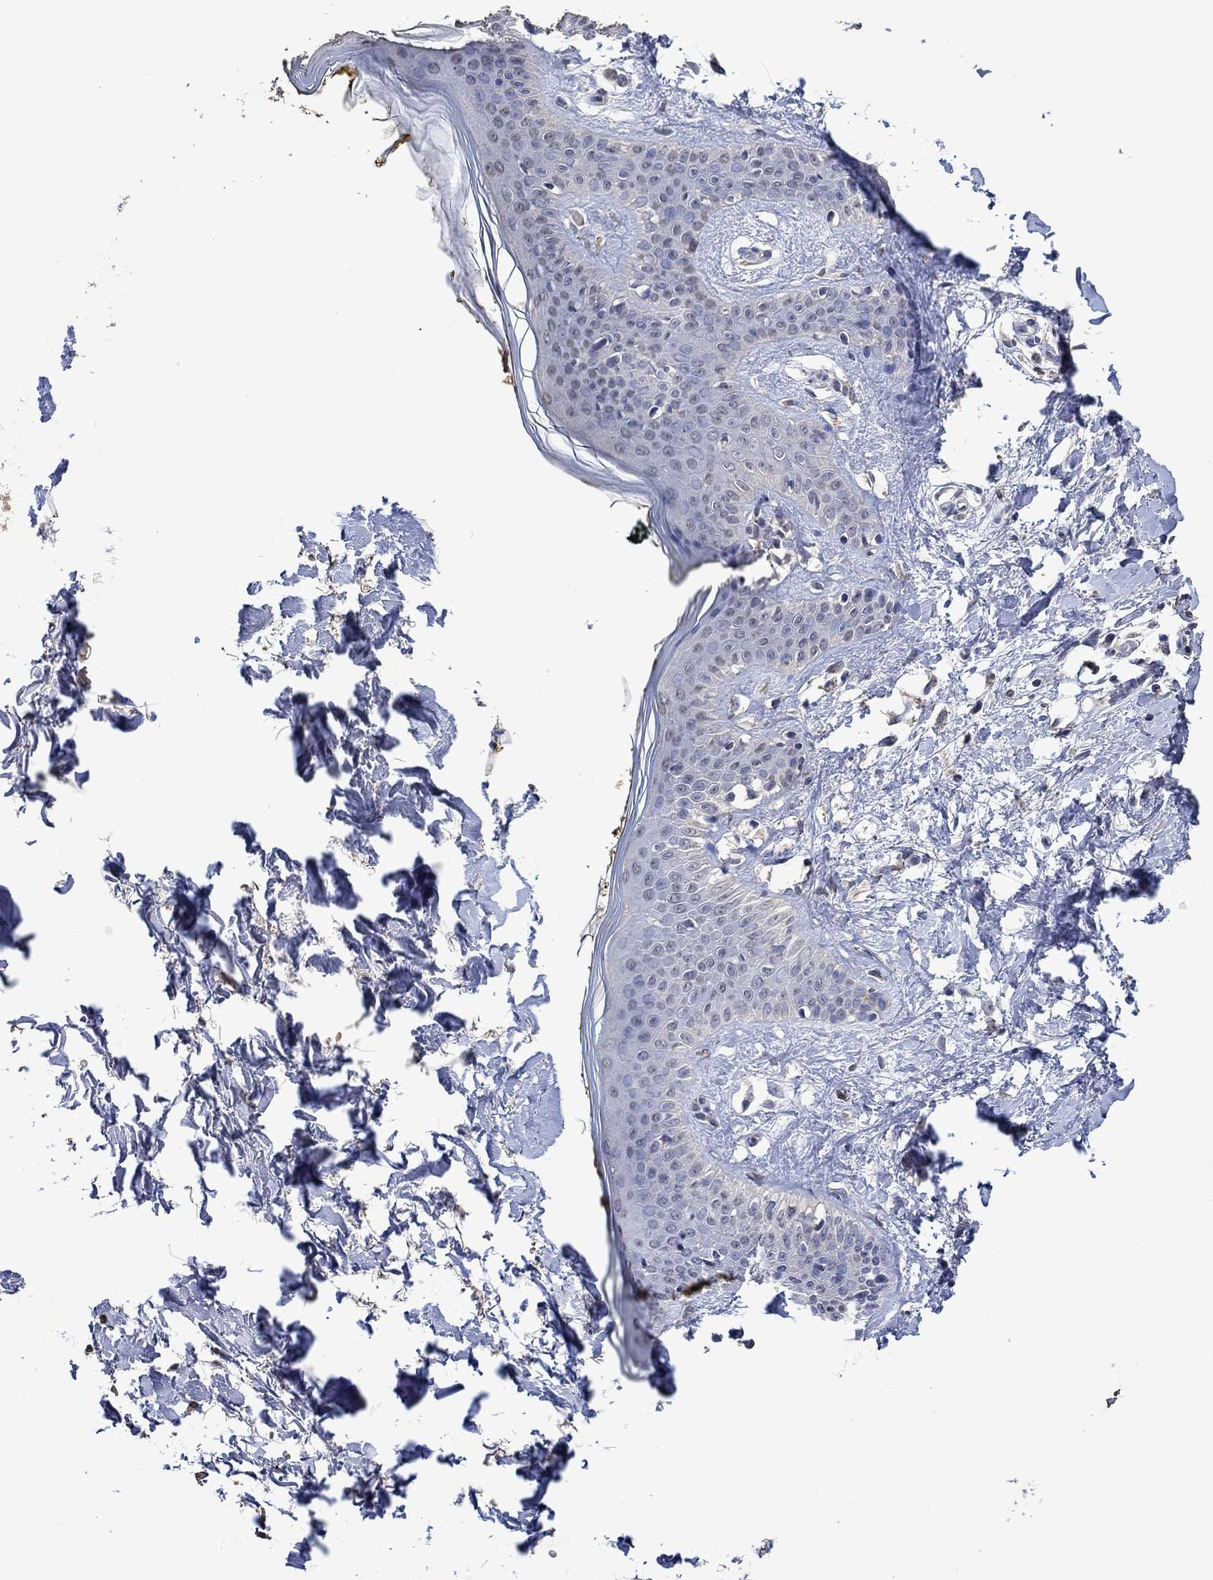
{"staining": {"intensity": "negative", "quantity": "none", "location": "none"}, "tissue": "skin", "cell_type": "Fibroblasts", "image_type": "normal", "snomed": [{"axis": "morphology", "description": "Normal tissue, NOS"}, {"axis": "topography", "description": "Skin"}], "caption": "Fibroblasts are negative for protein expression in unremarkable human skin. Brightfield microscopy of immunohistochemistry stained with DAB (3,3'-diaminobenzidine) (brown) and hematoxylin (blue), captured at high magnification.", "gene": "PTPN20", "patient": {"sex": "female", "age": 34}}